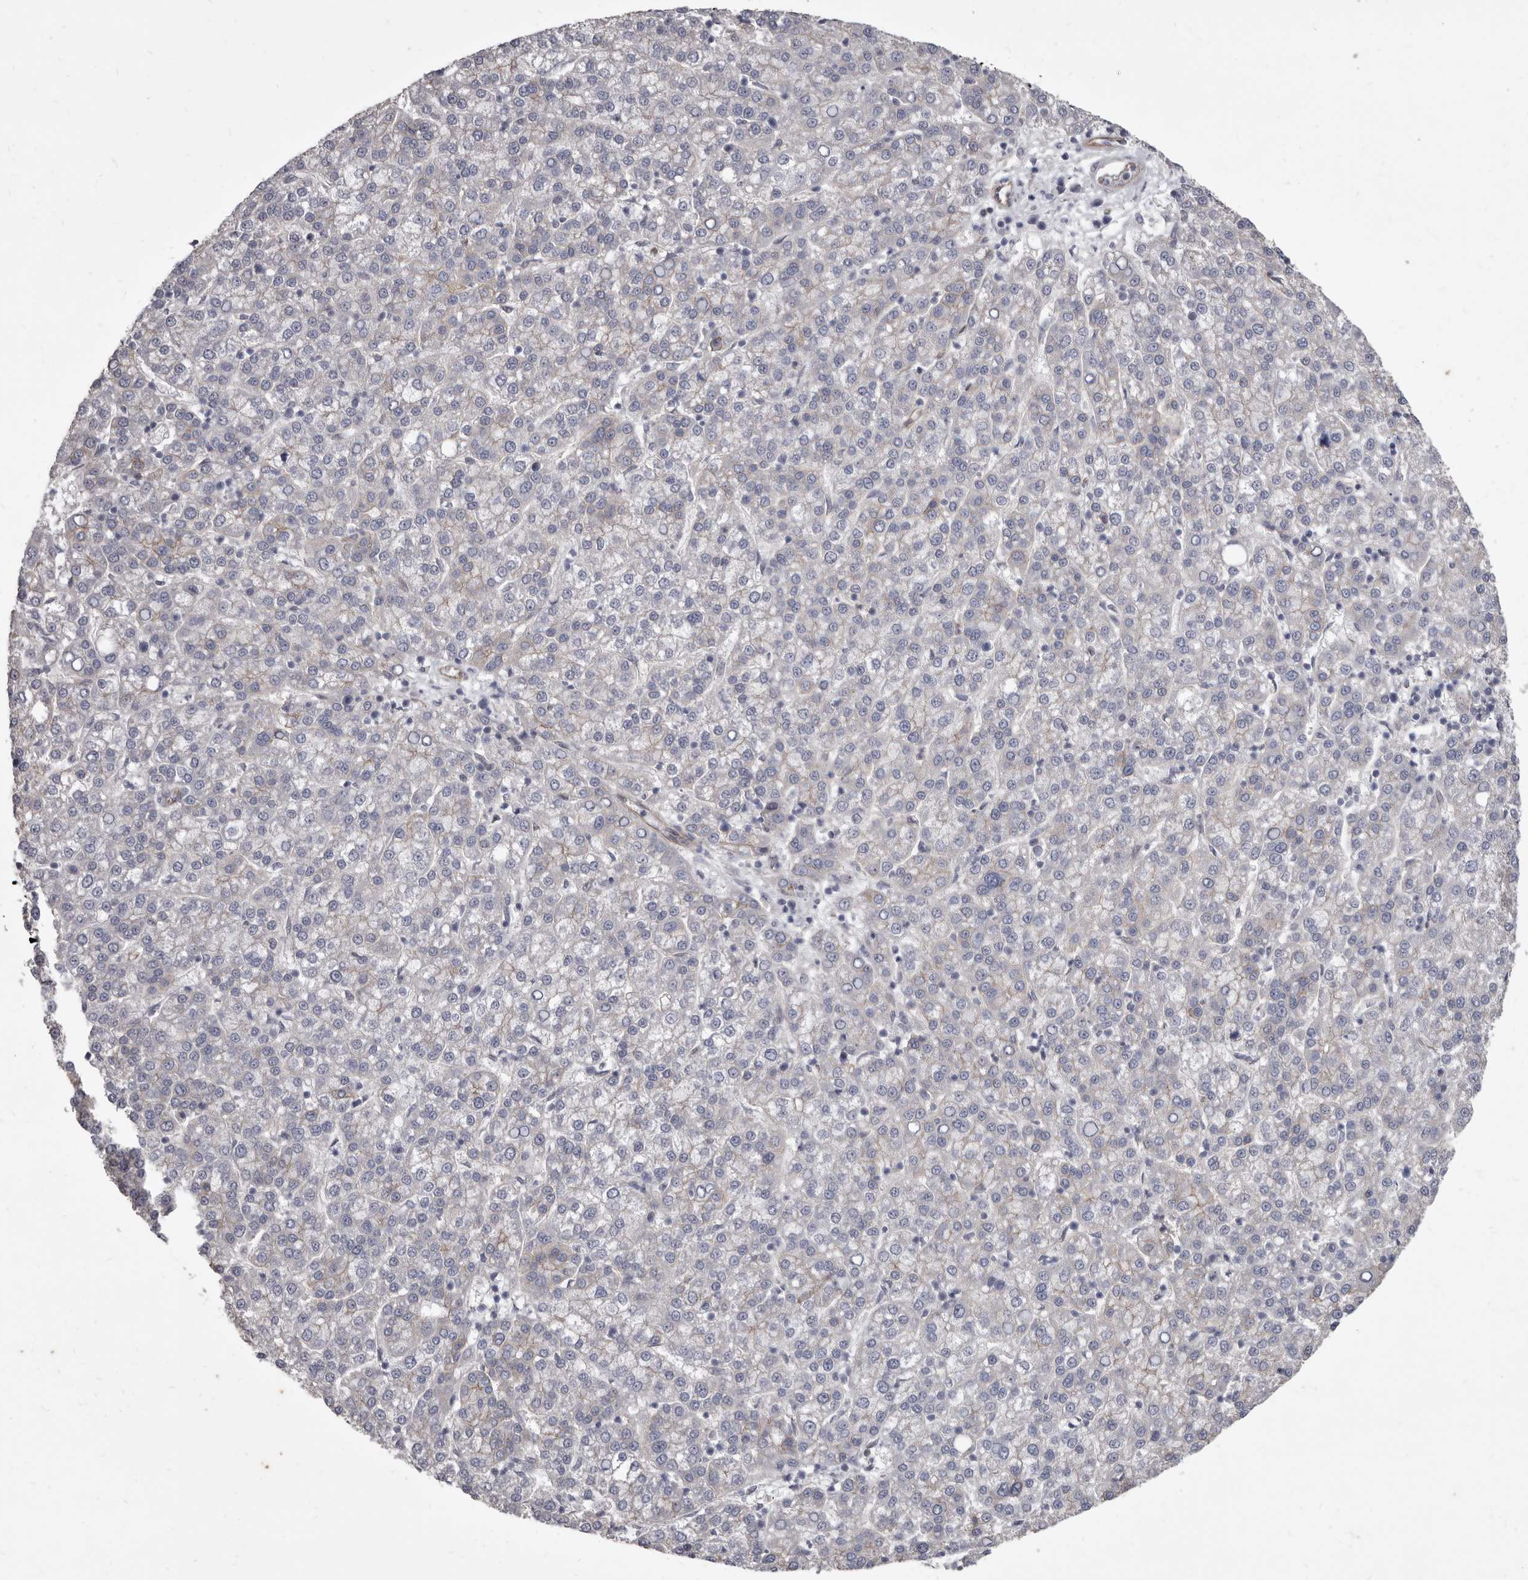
{"staining": {"intensity": "negative", "quantity": "none", "location": "none"}, "tissue": "liver cancer", "cell_type": "Tumor cells", "image_type": "cancer", "snomed": [{"axis": "morphology", "description": "Carcinoma, Hepatocellular, NOS"}, {"axis": "topography", "description": "Liver"}], "caption": "This is a micrograph of immunohistochemistry (IHC) staining of liver cancer, which shows no positivity in tumor cells.", "gene": "P2RX6", "patient": {"sex": "female", "age": 58}}